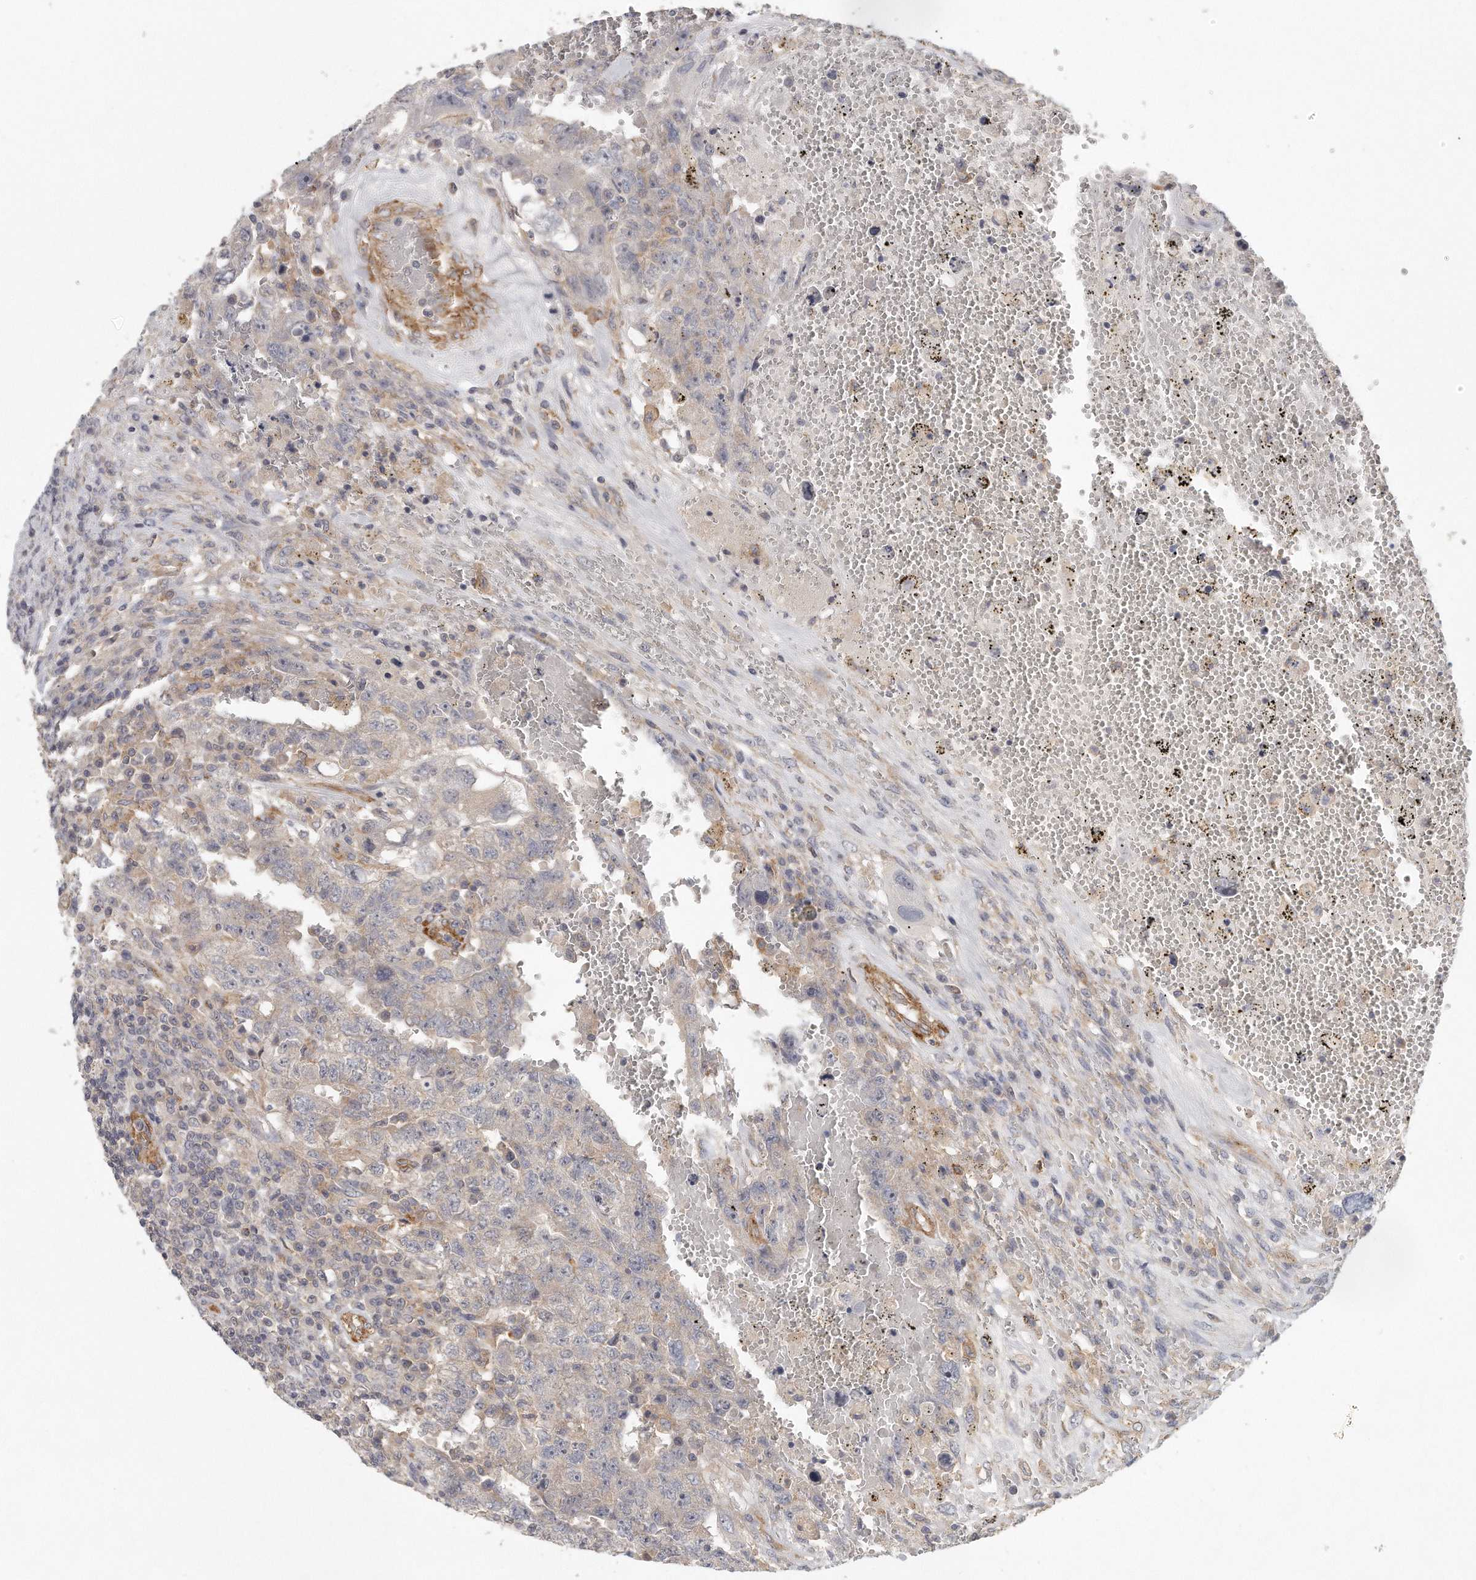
{"staining": {"intensity": "weak", "quantity": "<25%", "location": "cytoplasmic/membranous"}, "tissue": "testis cancer", "cell_type": "Tumor cells", "image_type": "cancer", "snomed": [{"axis": "morphology", "description": "Carcinoma, Embryonal, NOS"}, {"axis": "topography", "description": "Testis"}], "caption": "Testis cancer stained for a protein using IHC shows no staining tumor cells.", "gene": "MTERF4", "patient": {"sex": "male", "age": 26}}